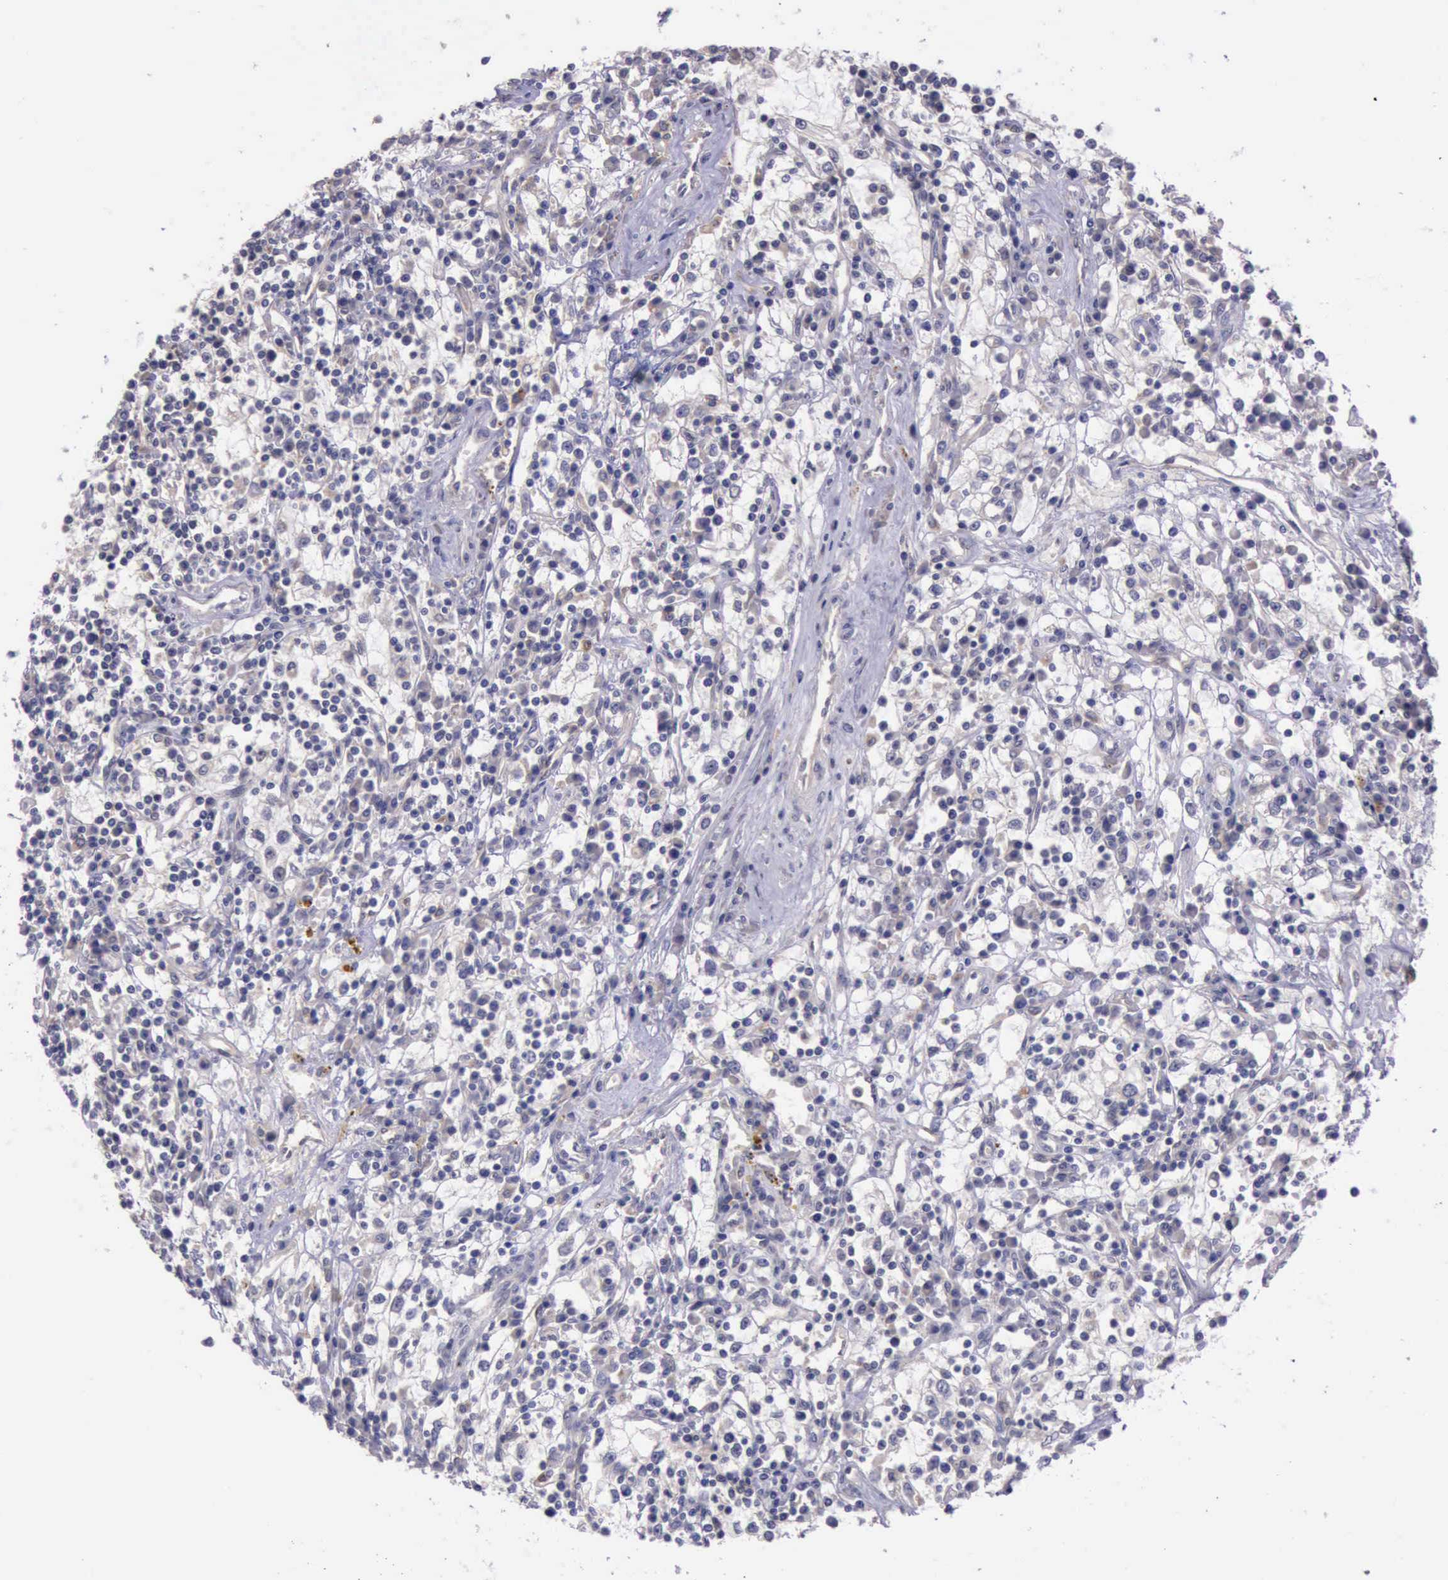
{"staining": {"intensity": "negative", "quantity": "none", "location": "none"}, "tissue": "renal cancer", "cell_type": "Tumor cells", "image_type": "cancer", "snomed": [{"axis": "morphology", "description": "Adenocarcinoma, NOS"}, {"axis": "topography", "description": "Kidney"}], "caption": "Immunohistochemistry (IHC) of human renal cancer (adenocarcinoma) displays no staining in tumor cells. (DAB (3,3'-diaminobenzidine) immunohistochemistry (IHC) with hematoxylin counter stain).", "gene": "PLEK2", "patient": {"sex": "male", "age": 82}}